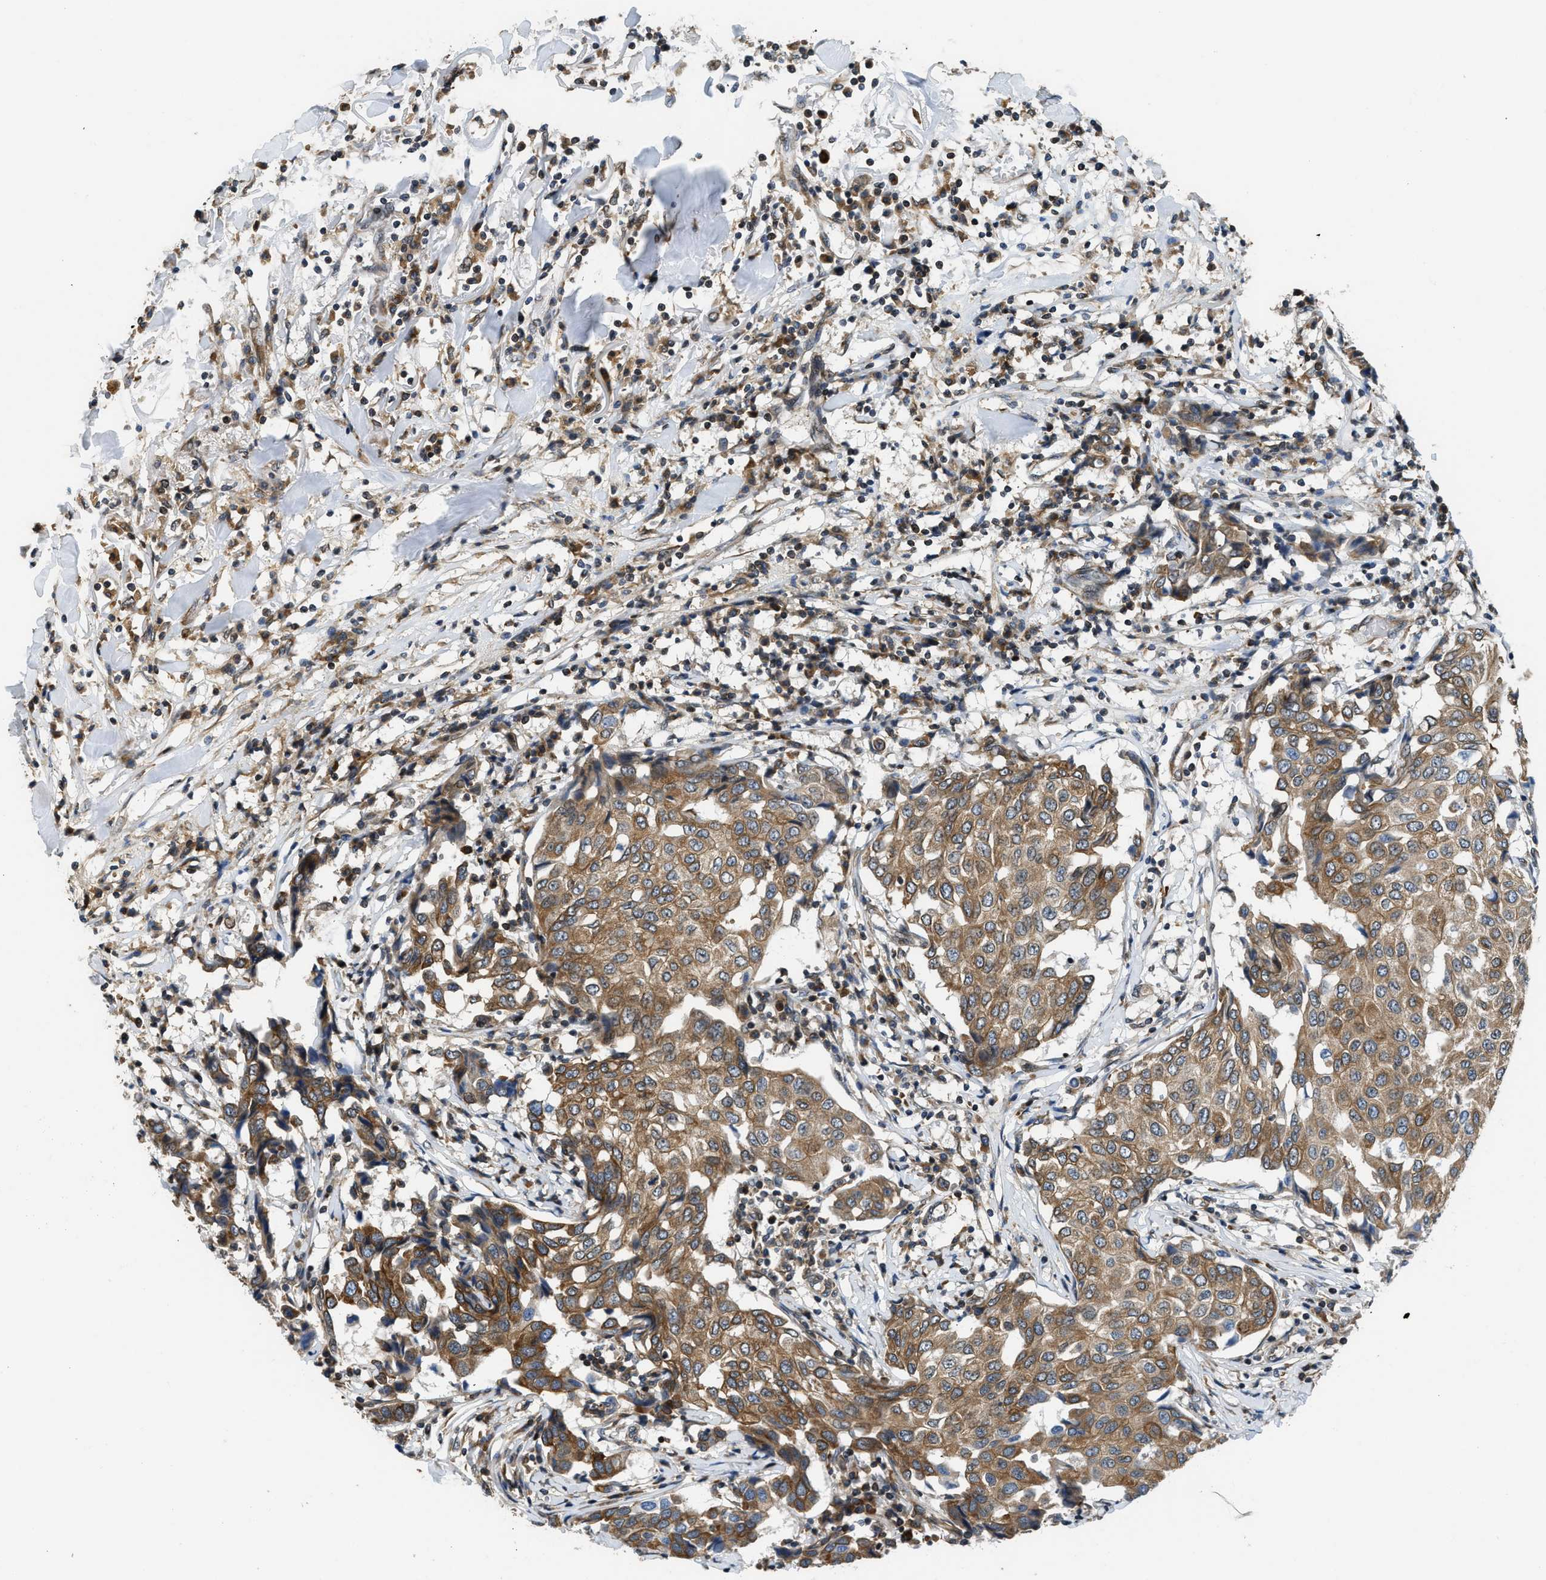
{"staining": {"intensity": "moderate", "quantity": ">75%", "location": "cytoplasmic/membranous"}, "tissue": "breast cancer", "cell_type": "Tumor cells", "image_type": "cancer", "snomed": [{"axis": "morphology", "description": "Duct carcinoma"}, {"axis": "topography", "description": "Breast"}], "caption": "IHC (DAB) staining of invasive ductal carcinoma (breast) shows moderate cytoplasmic/membranous protein positivity in approximately >75% of tumor cells.", "gene": "RETREG3", "patient": {"sex": "female", "age": 80}}